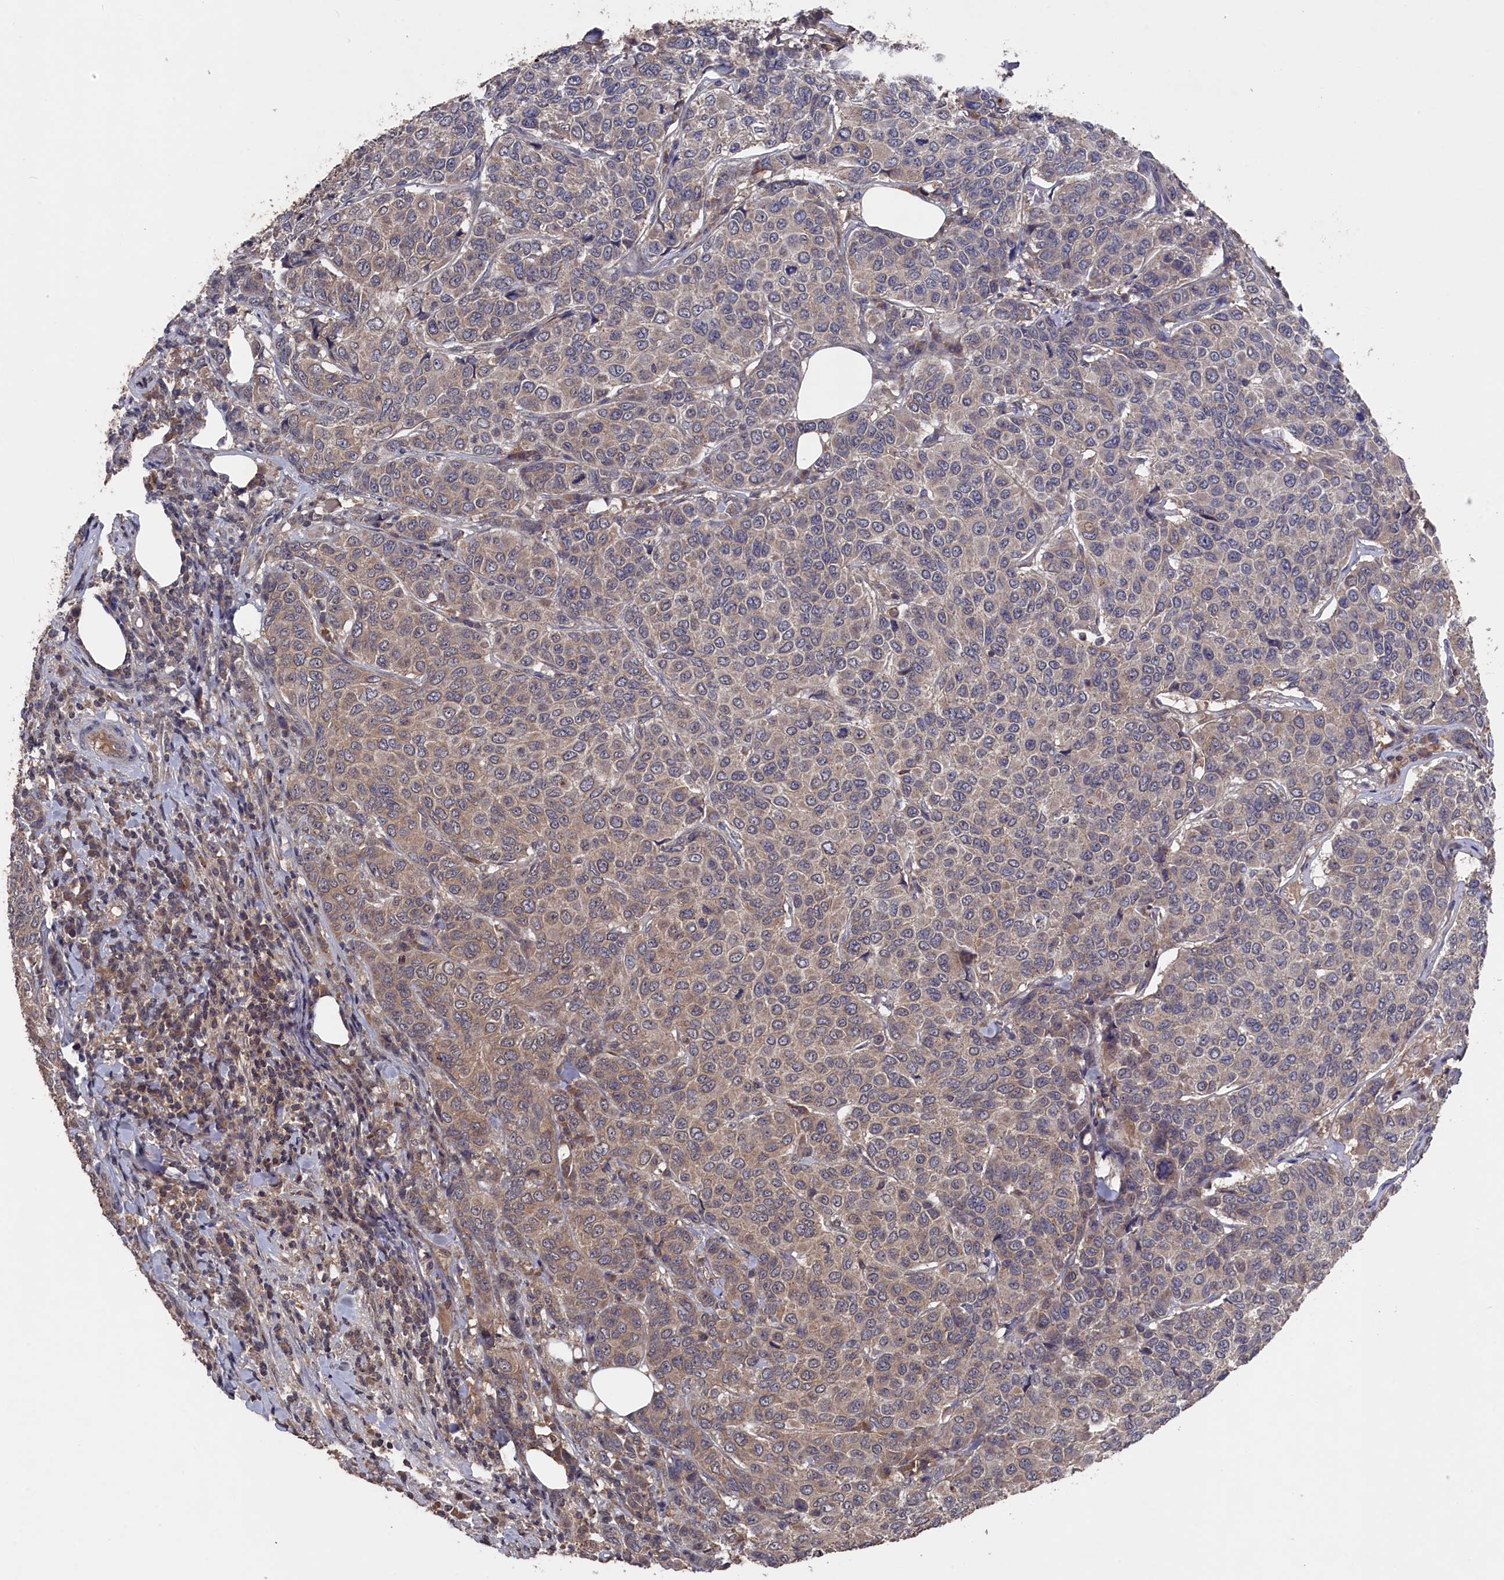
{"staining": {"intensity": "weak", "quantity": "25%-75%", "location": "cytoplasmic/membranous"}, "tissue": "breast cancer", "cell_type": "Tumor cells", "image_type": "cancer", "snomed": [{"axis": "morphology", "description": "Duct carcinoma"}, {"axis": "topography", "description": "Breast"}], "caption": "Human breast cancer (infiltrating ductal carcinoma) stained with a protein marker displays weak staining in tumor cells.", "gene": "TMC5", "patient": {"sex": "female", "age": 55}}